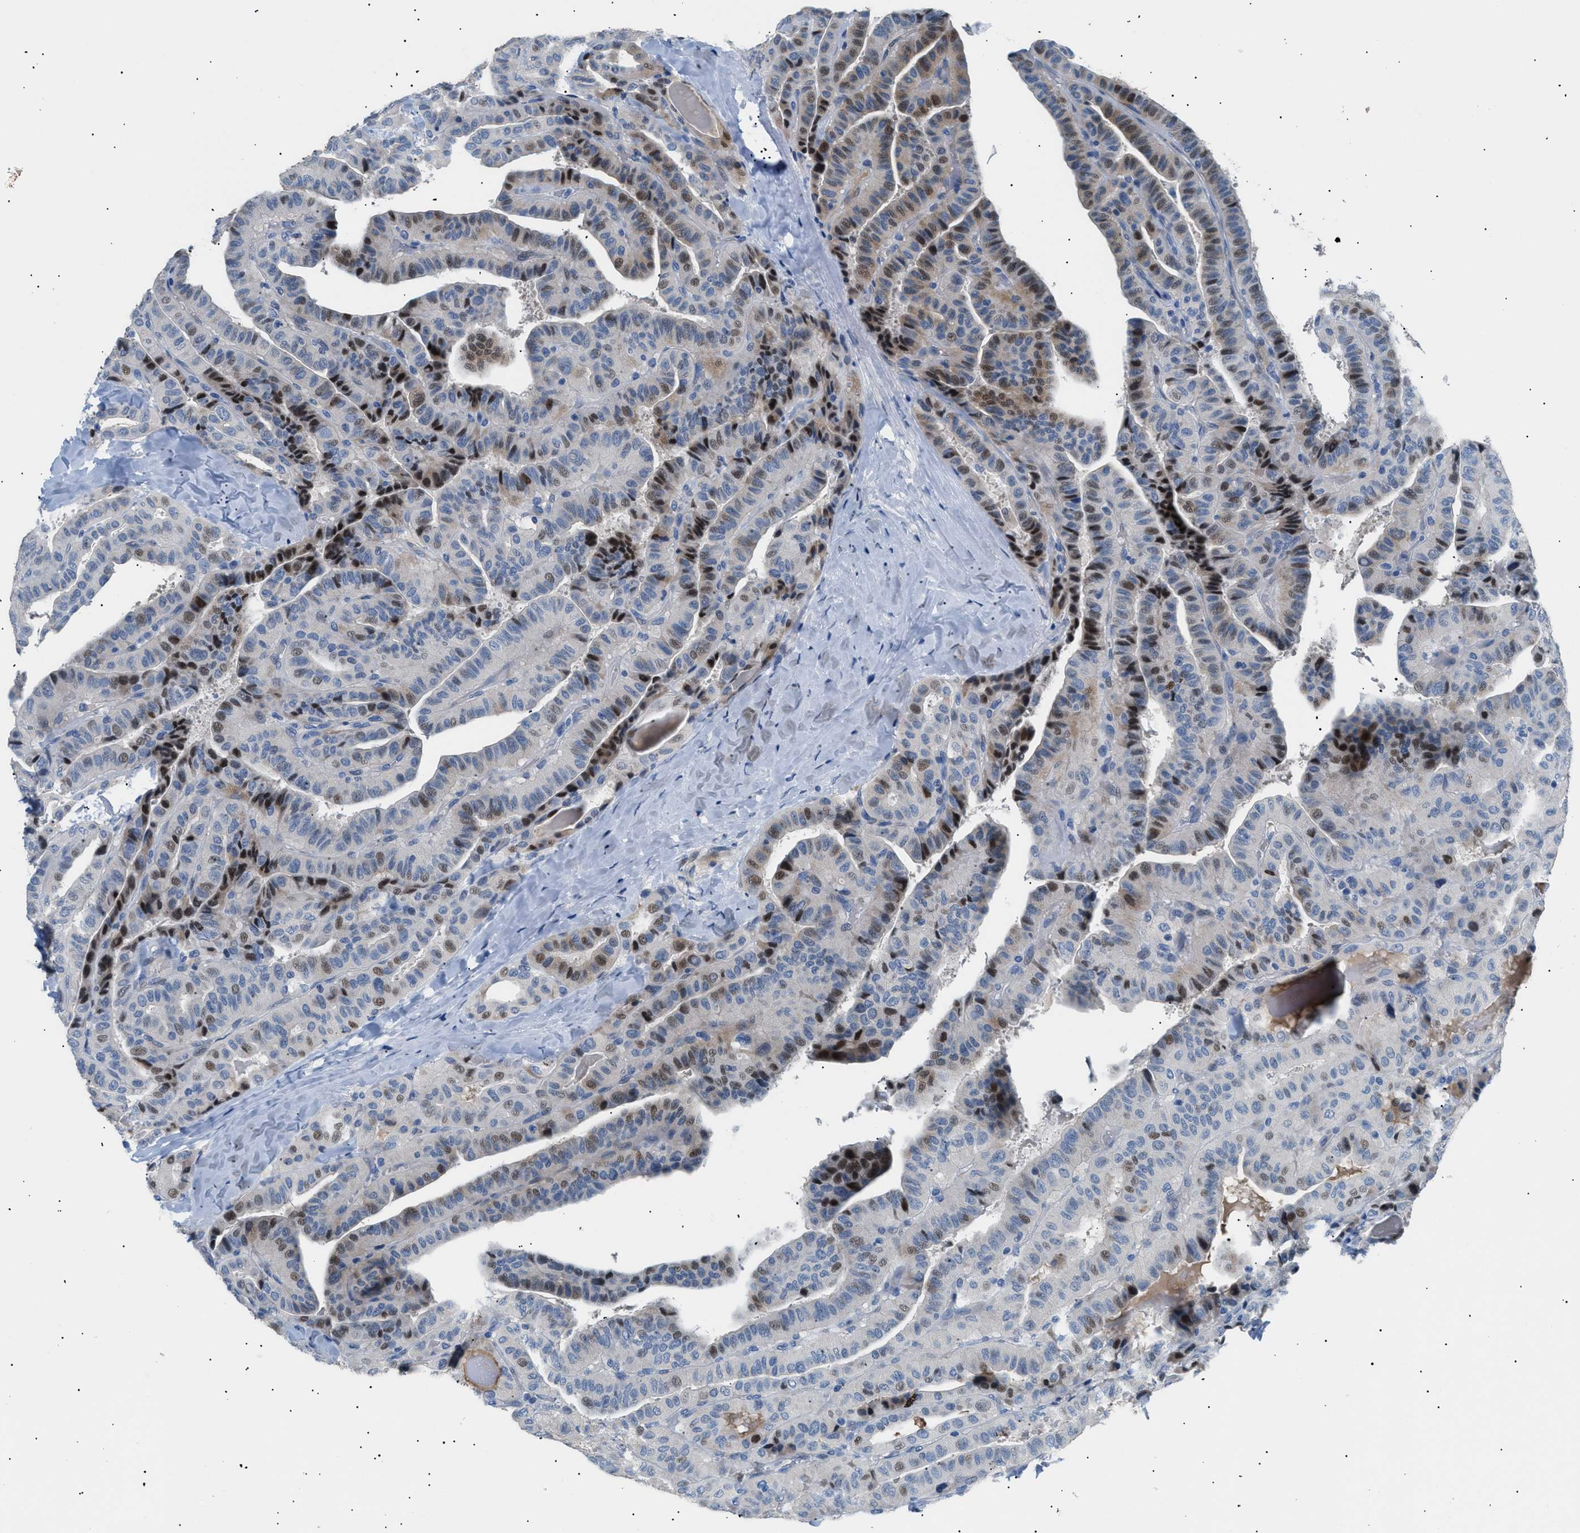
{"staining": {"intensity": "strong", "quantity": "25%-75%", "location": "nuclear"}, "tissue": "thyroid cancer", "cell_type": "Tumor cells", "image_type": "cancer", "snomed": [{"axis": "morphology", "description": "Papillary adenocarcinoma, NOS"}, {"axis": "topography", "description": "Thyroid gland"}], "caption": "This micrograph shows thyroid cancer stained with immunohistochemistry to label a protein in brown. The nuclear of tumor cells show strong positivity for the protein. Nuclei are counter-stained blue.", "gene": "ICA1", "patient": {"sex": "male", "age": 77}}